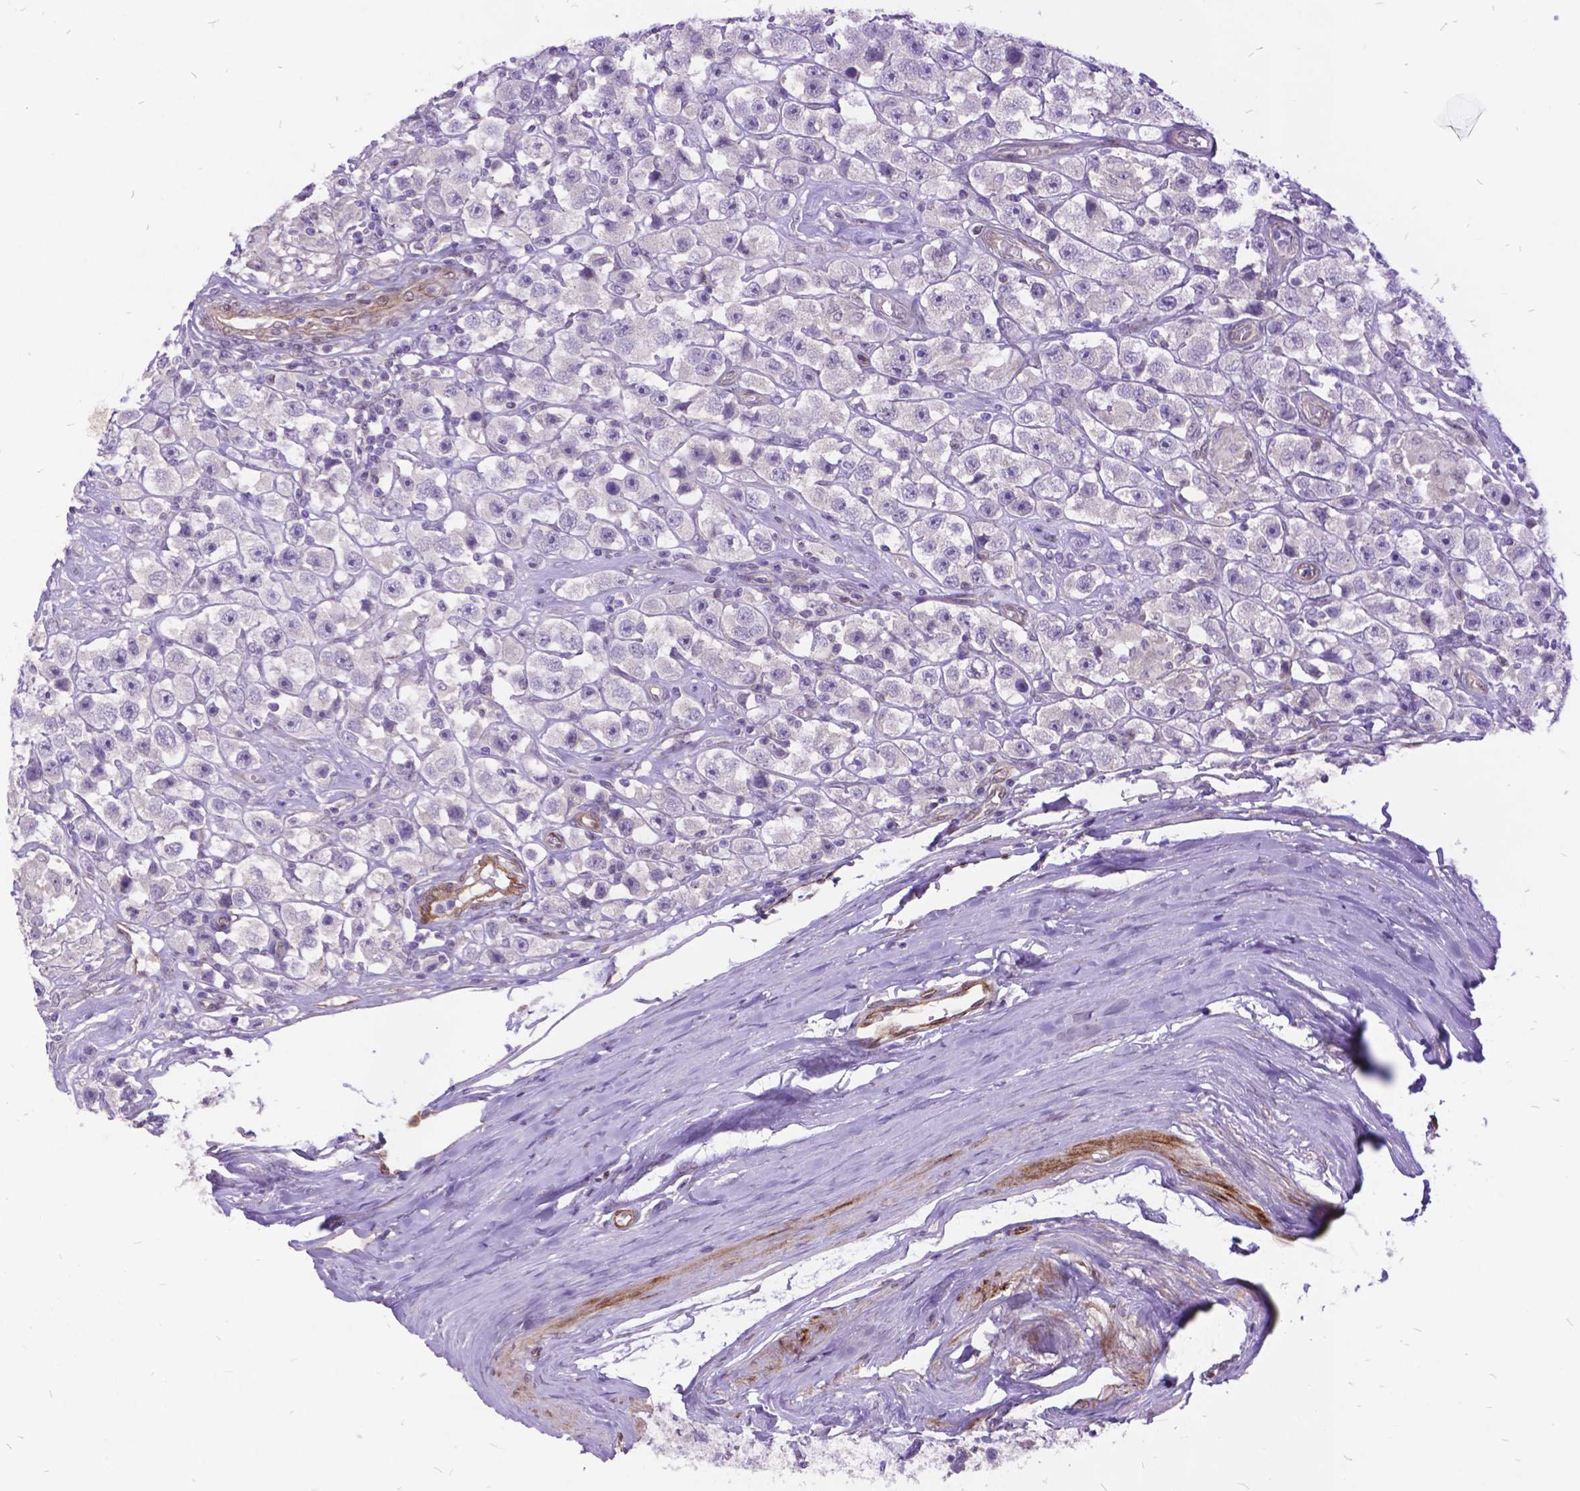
{"staining": {"intensity": "negative", "quantity": "none", "location": "none"}, "tissue": "testis cancer", "cell_type": "Tumor cells", "image_type": "cancer", "snomed": [{"axis": "morphology", "description": "Seminoma, NOS"}, {"axis": "topography", "description": "Testis"}], "caption": "IHC histopathology image of testis cancer (seminoma) stained for a protein (brown), which exhibits no expression in tumor cells.", "gene": "GRB7", "patient": {"sex": "male", "age": 45}}